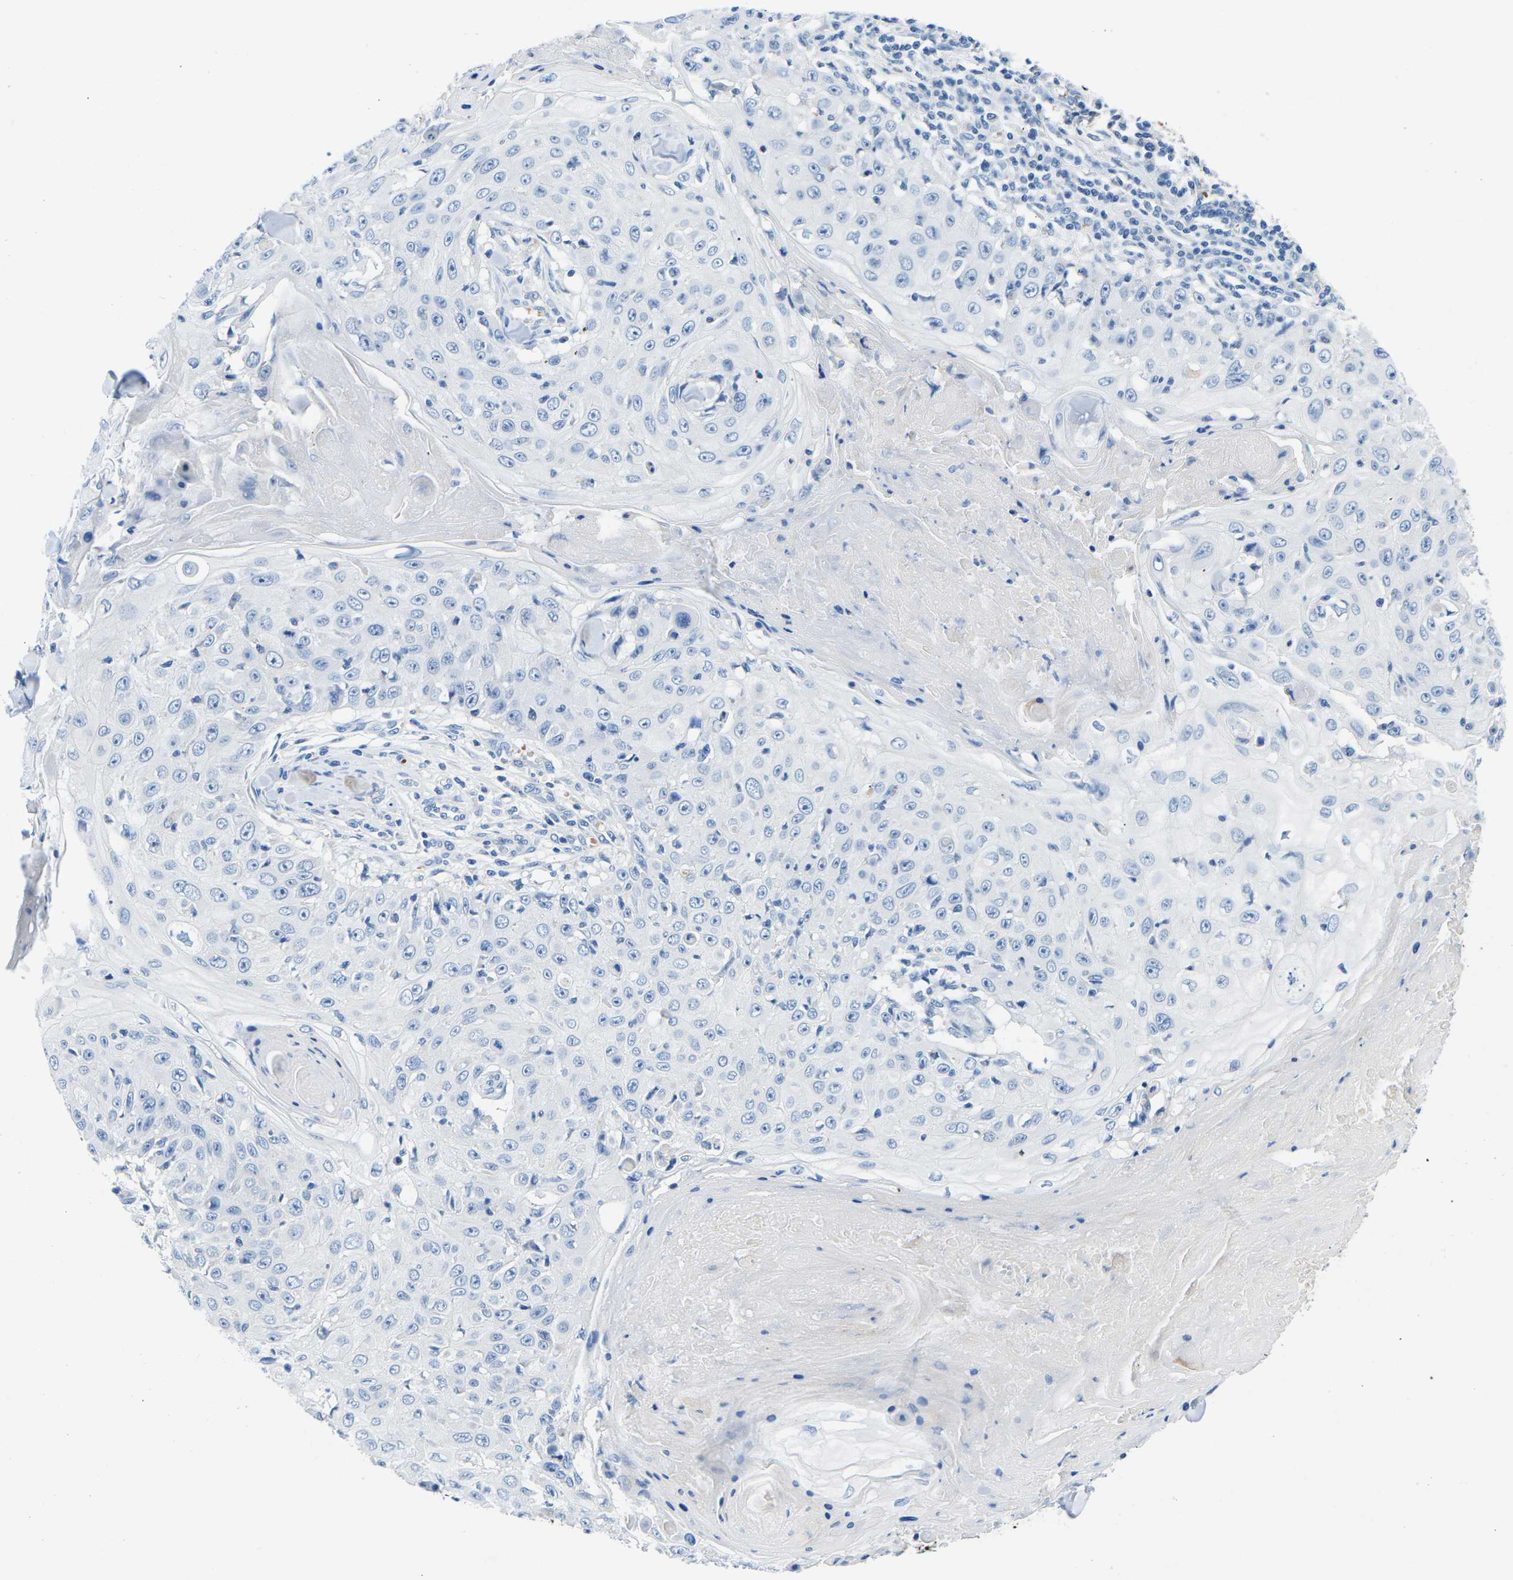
{"staining": {"intensity": "negative", "quantity": "none", "location": "none"}, "tissue": "skin cancer", "cell_type": "Tumor cells", "image_type": "cancer", "snomed": [{"axis": "morphology", "description": "Squamous cell carcinoma, NOS"}, {"axis": "topography", "description": "Skin"}], "caption": "Tumor cells show no significant positivity in skin squamous cell carcinoma.", "gene": "TM6SF1", "patient": {"sex": "male", "age": 86}}